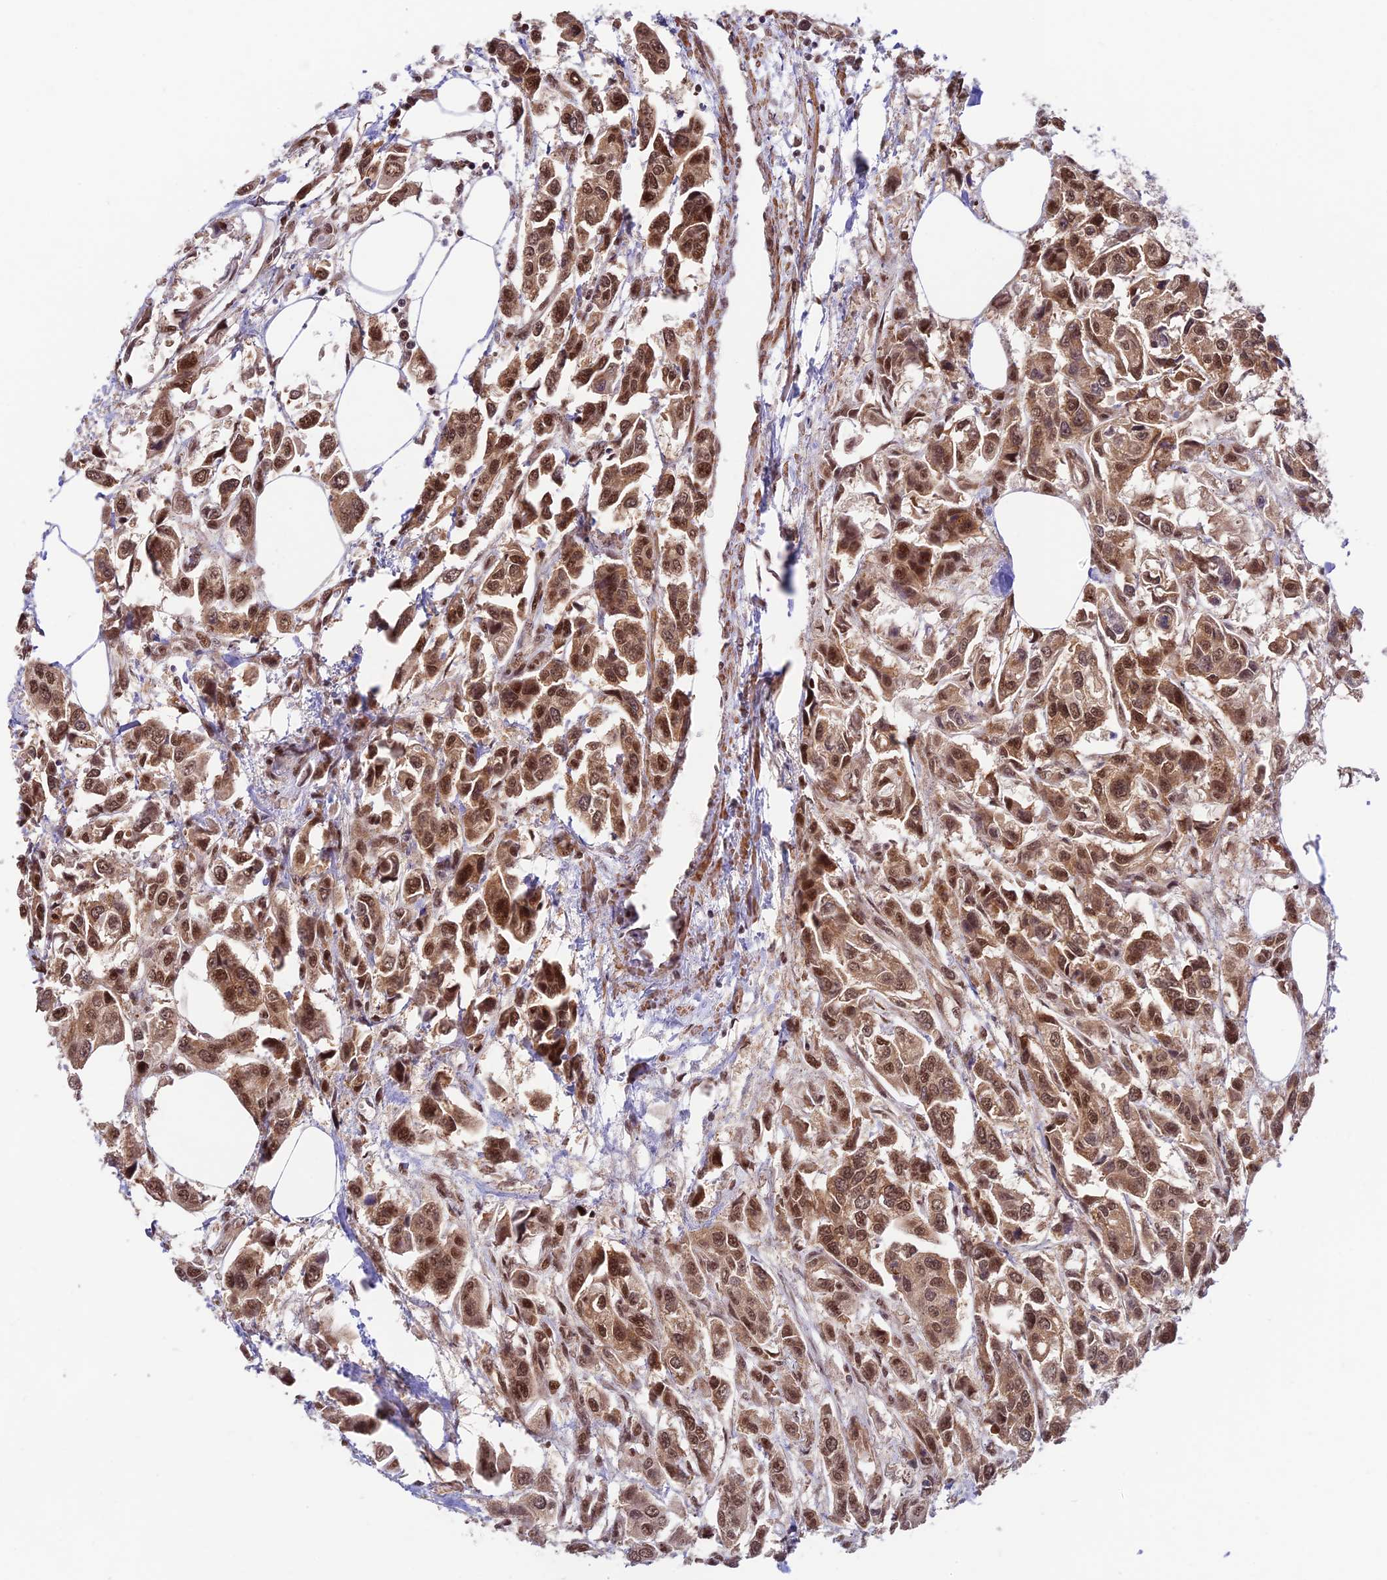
{"staining": {"intensity": "strong", "quantity": ">75%", "location": "cytoplasmic/membranous,nuclear"}, "tissue": "urothelial cancer", "cell_type": "Tumor cells", "image_type": "cancer", "snomed": [{"axis": "morphology", "description": "Urothelial carcinoma, High grade"}, {"axis": "topography", "description": "Urinary bladder"}], "caption": "Human high-grade urothelial carcinoma stained with a protein marker exhibits strong staining in tumor cells.", "gene": "RBM42", "patient": {"sex": "male", "age": 67}}